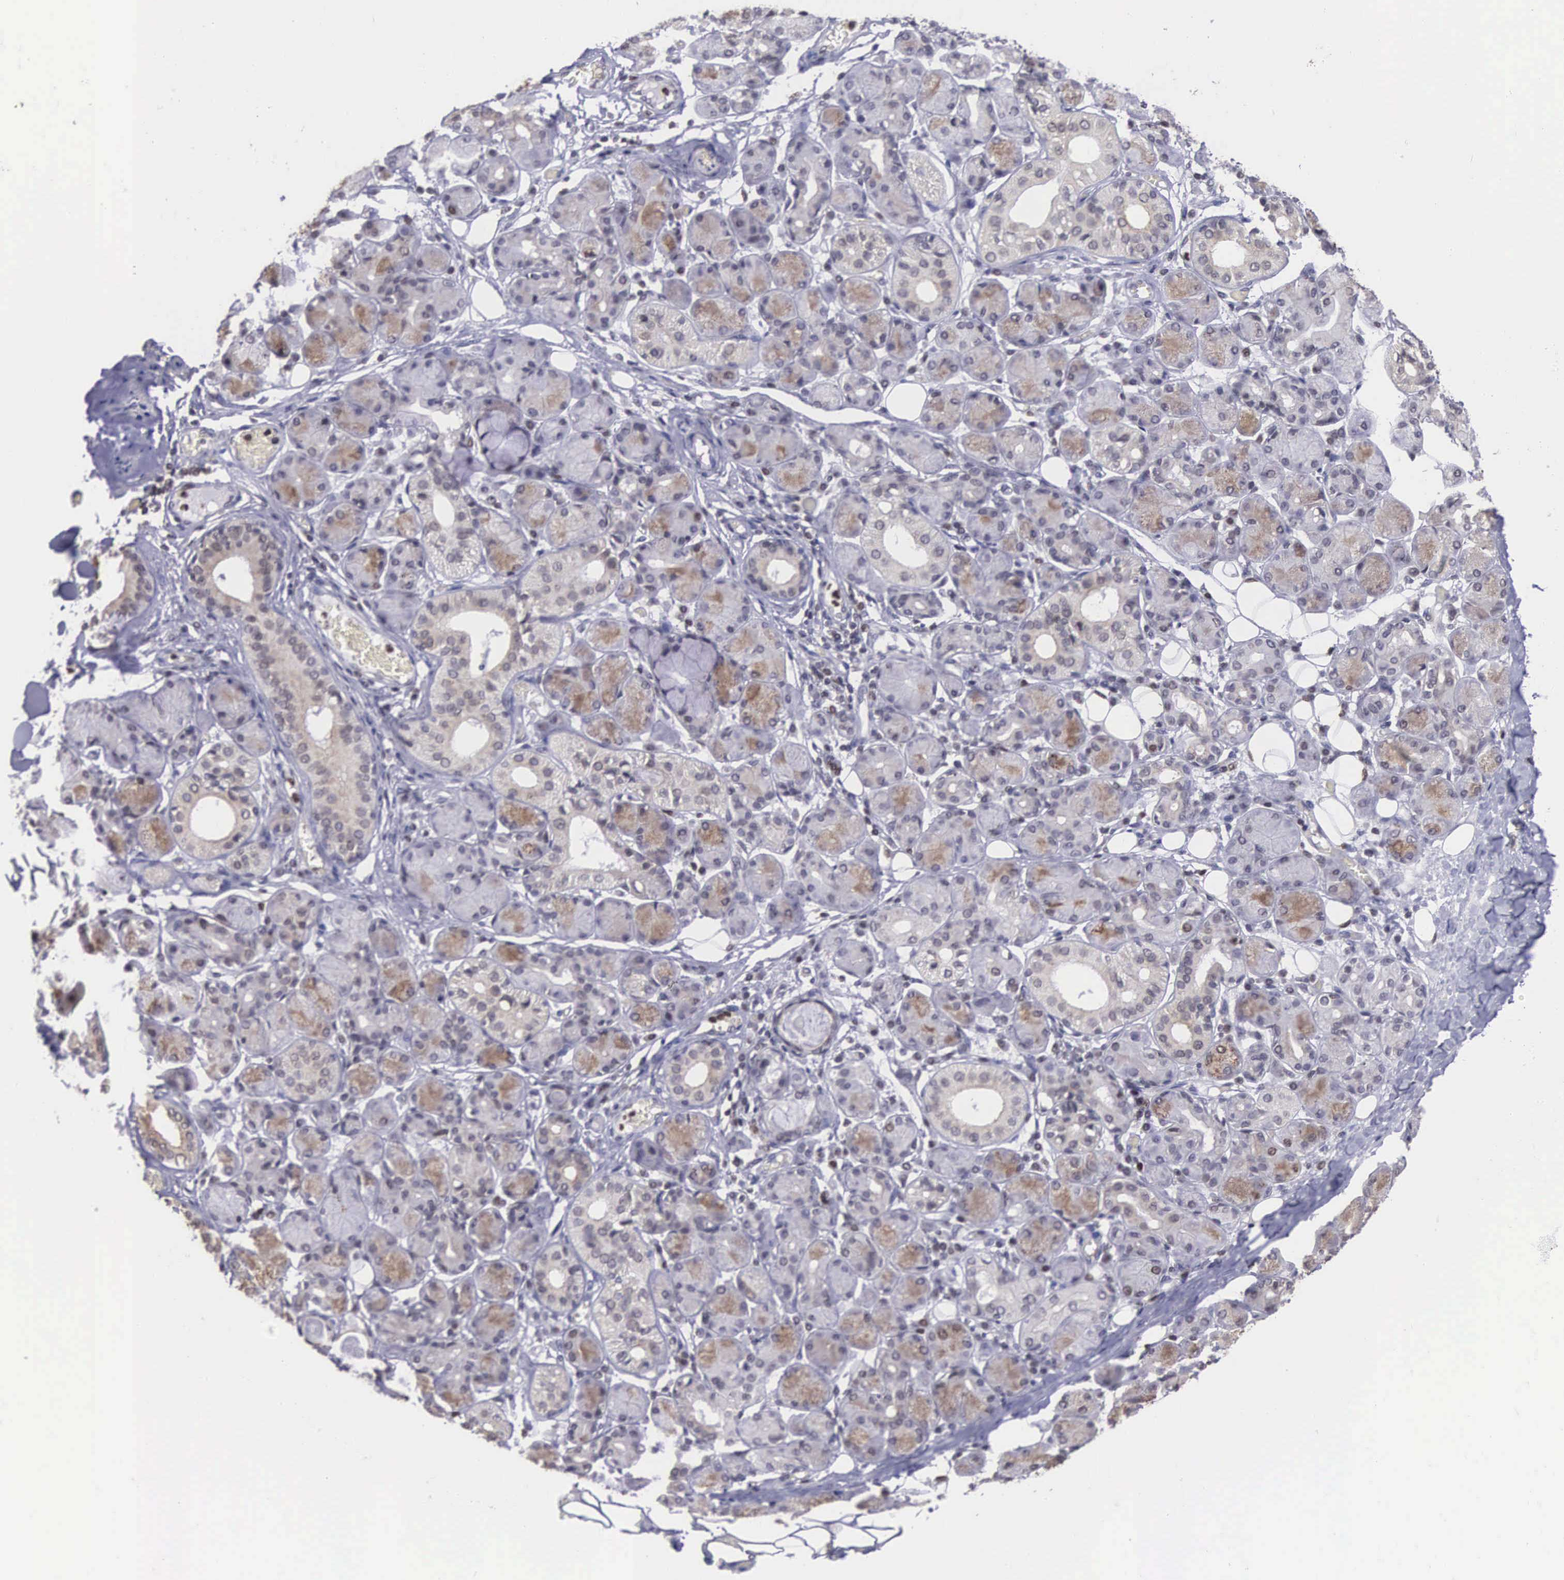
{"staining": {"intensity": "weak", "quantity": "25%-75%", "location": "cytoplasmic/membranous"}, "tissue": "salivary gland", "cell_type": "Glandular cells", "image_type": "normal", "snomed": [{"axis": "morphology", "description": "Normal tissue, NOS"}, {"axis": "topography", "description": "Salivary gland"}, {"axis": "topography", "description": "Peripheral nerve tissue"}], "caption": "Immunohistochemical staining of benign human salivary gland displays weak cytoplasmic/membranous protein staining in about 25%-75% of glandular cells. (DAB (3,3'-diaminobenzidine) IHC with brightfield microscopy, high magnification).", "gene": "VRK1", "patient": {"sex": "male", "age": 62}}